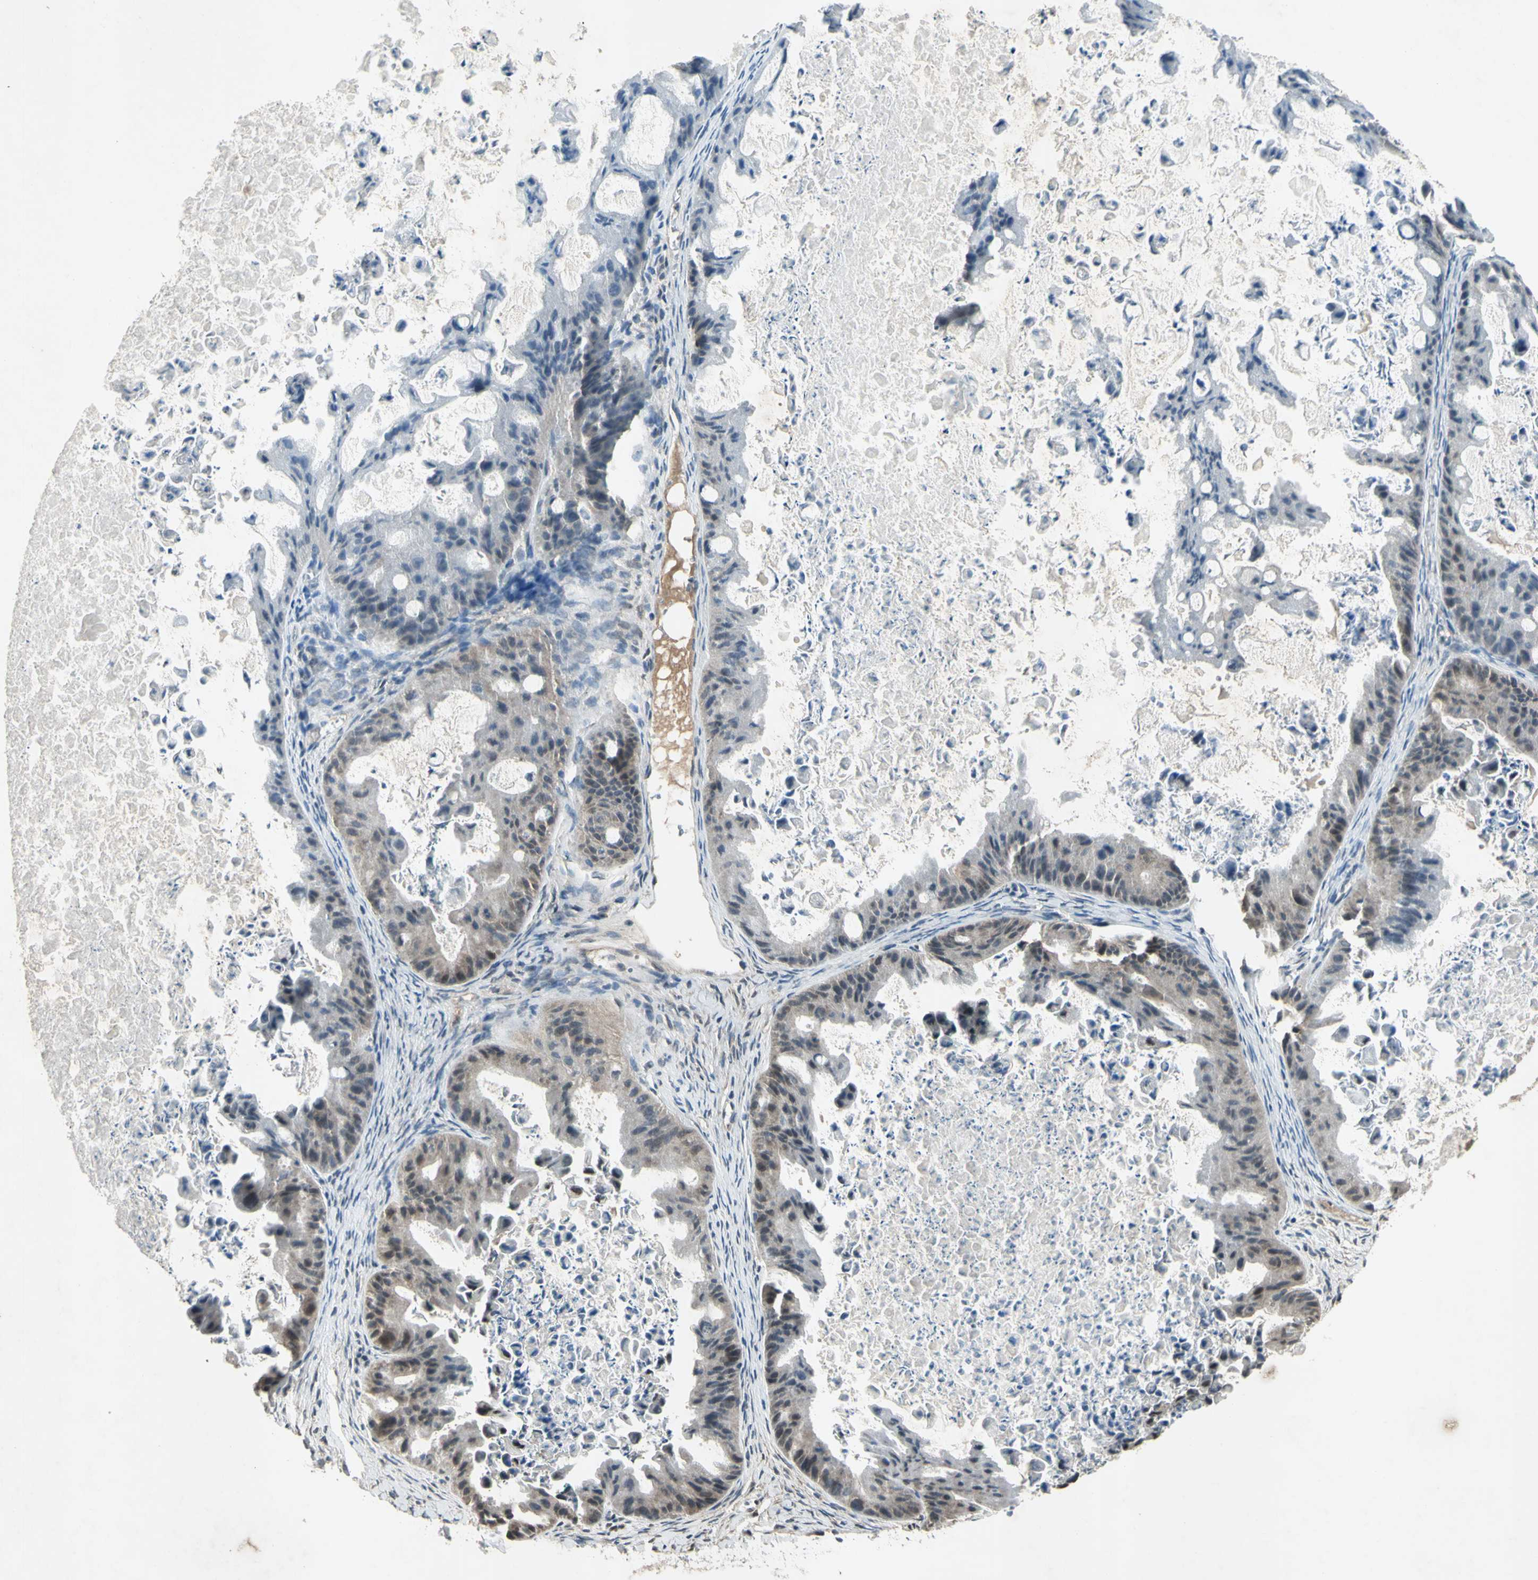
{"staining": {"intensity": "weak", "quantity": "25%-75%", "location": "cytoplasmic/membranous"}, "tissue": "ovarian cancer", "cell_type": "Tumor cells", "image_type": "cancer", "snomed": [{"axis": "morphology", "description": "Cystadenocarcinoma, mucinous, NOS"}, {"axis": "topography", "description": "Ovary"}], "caption": "This micrograph shows immunohistochemistry staining of mucinous cystadenocarcinoma (ovarian), with low weak cytoplasmic/membranous staining in about 25%-75% of tumor cells.", "gene": "PSMD5", "patient": {"sex": "female", "age": 37}}